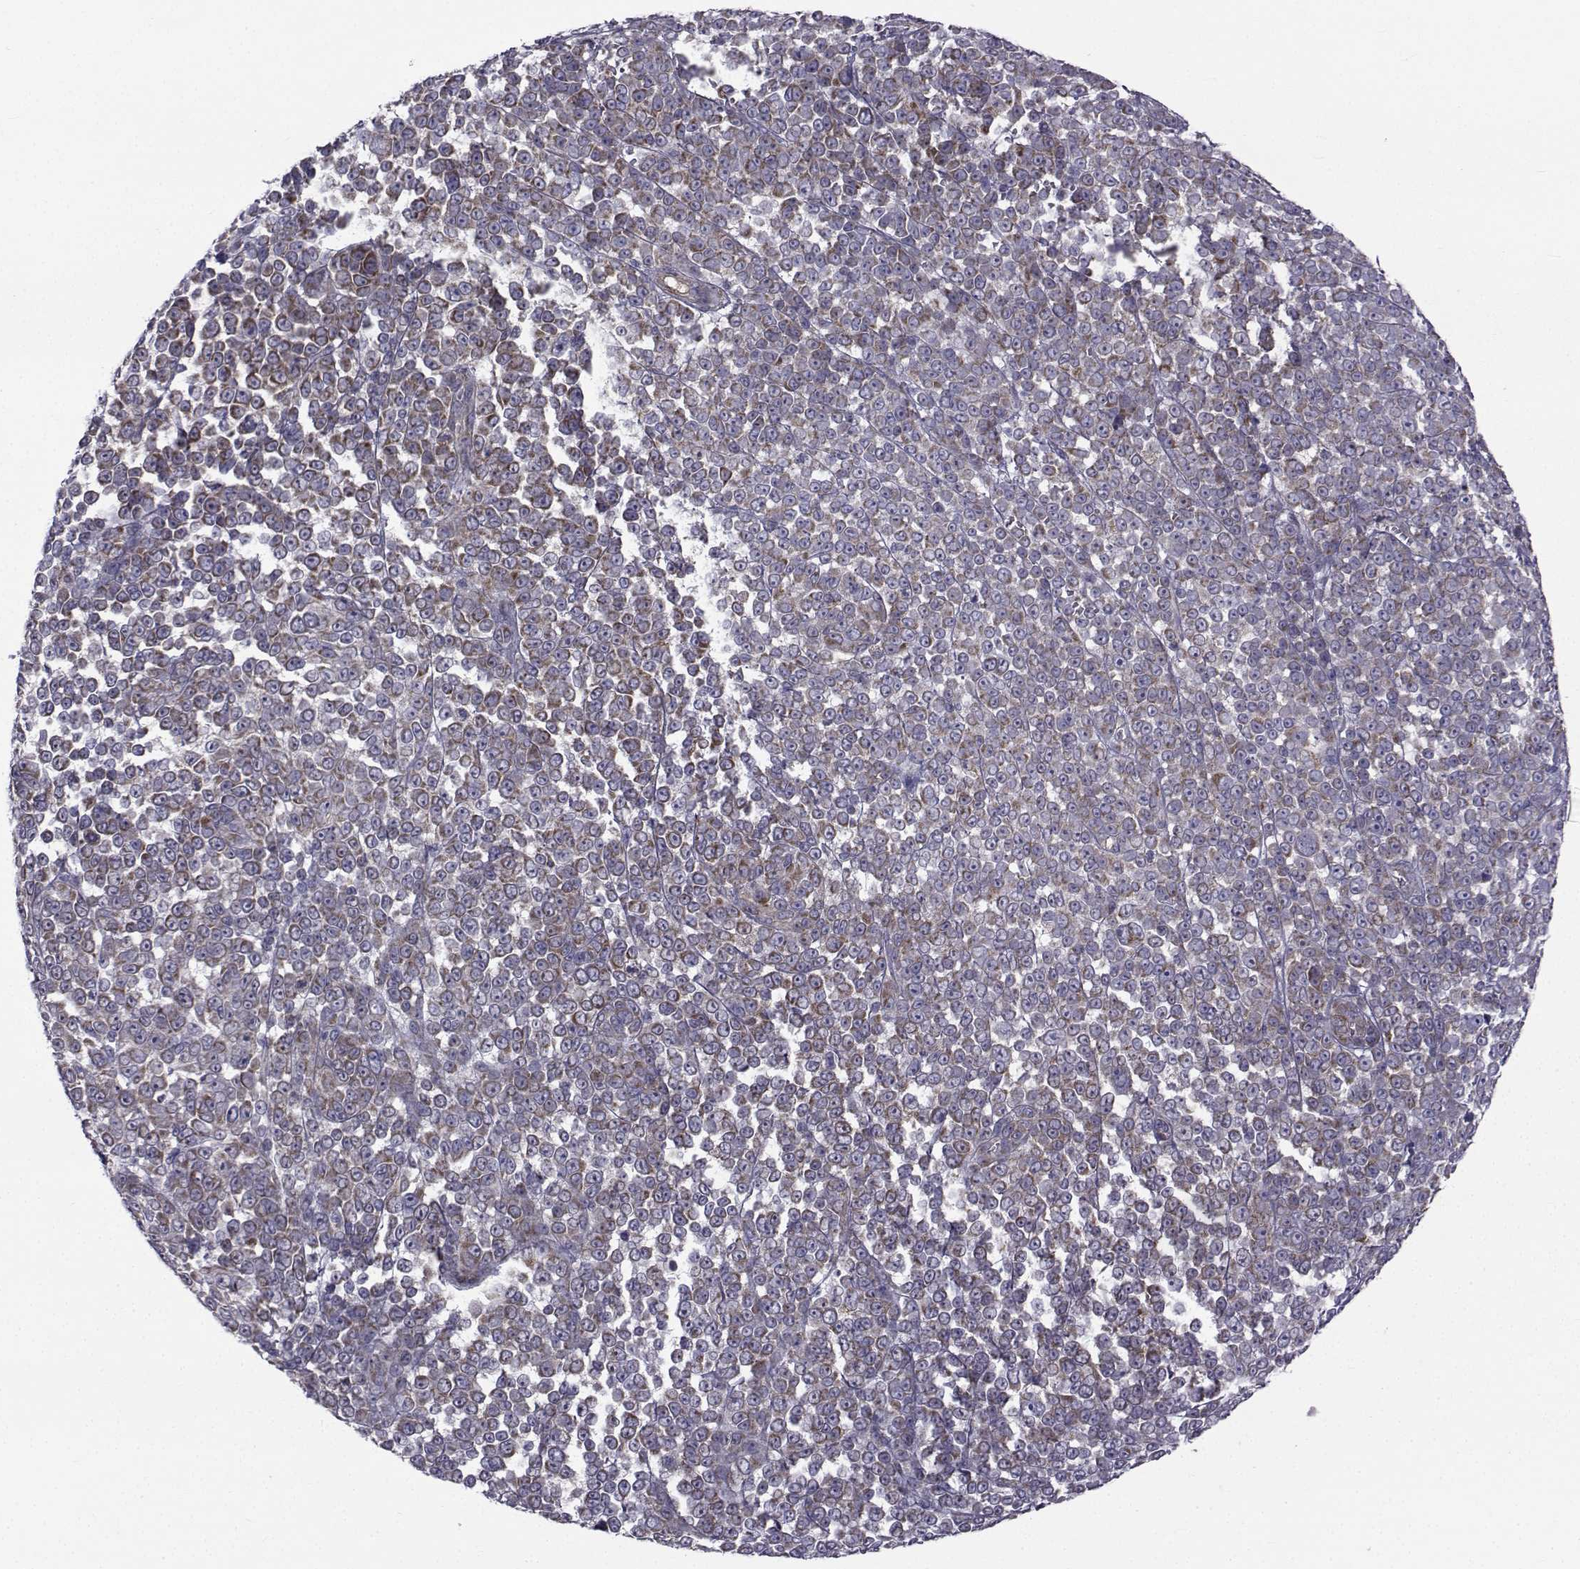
{"staining": {"intensity": "negative", "quantity": "none", "location": "none"}, "tissue": "melanoma", "cell_type": "Tumor cells", "image_type": "cancer", "snomed": [{"axis": "morphology", "description": "Malignant melanoma, NOS"}, {"axis": "topography", "description": "Skin"}], "caption": "The photomicrograph demonstrates no staining of tumor cells in malignant melanoma.", "gene": "CFAP74", "patient": {"sex": "female", "age": 95}}